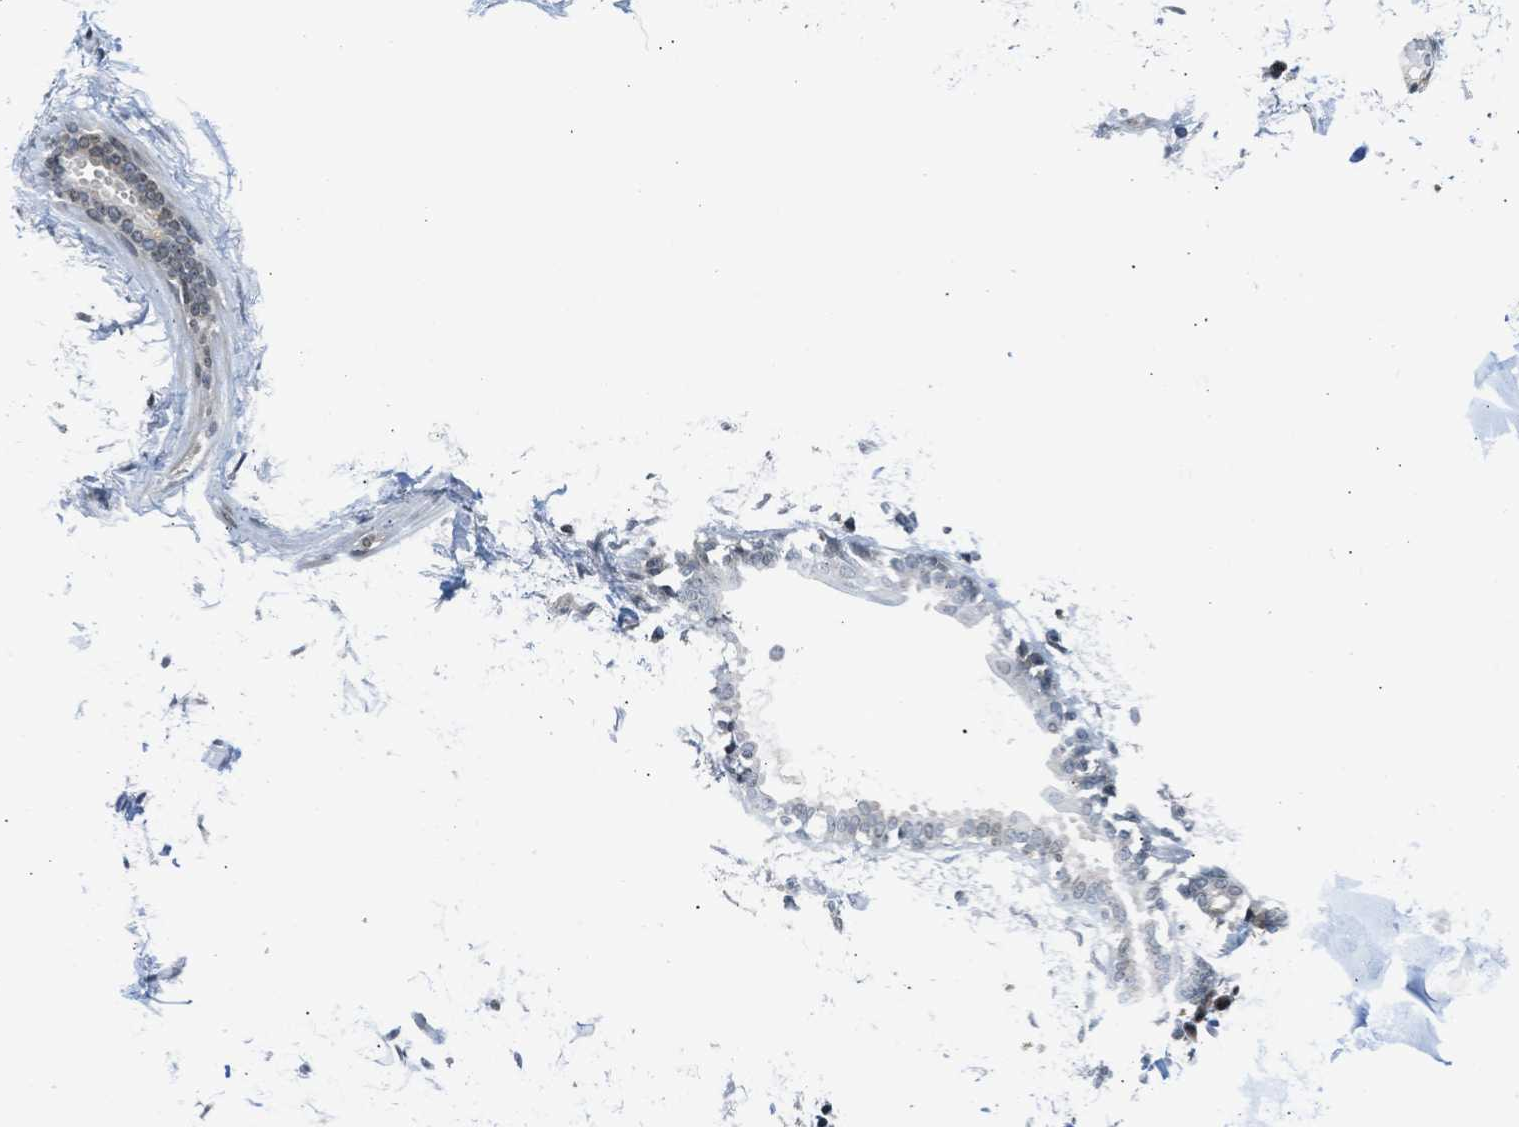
{"staining": {"intensity": "negative", "quantity": "none", "location": "none"}, "tissue": "adipose tissue", "cell_type": "Adipocytes", "image_type": "normal", "snomed": [{"axis": "morphology", "description": "Normal tissue, NOS"}, {"axis": "topography", "description": "Breast"}, {"axis": "topography", "description": "Soft tissue"}], "caption": "Photomicrograph shows no protein expression in adipocytes of benign adipose tissue.", "gene": "TTBK2", "patient": {"sex": "female", "age": 75}}